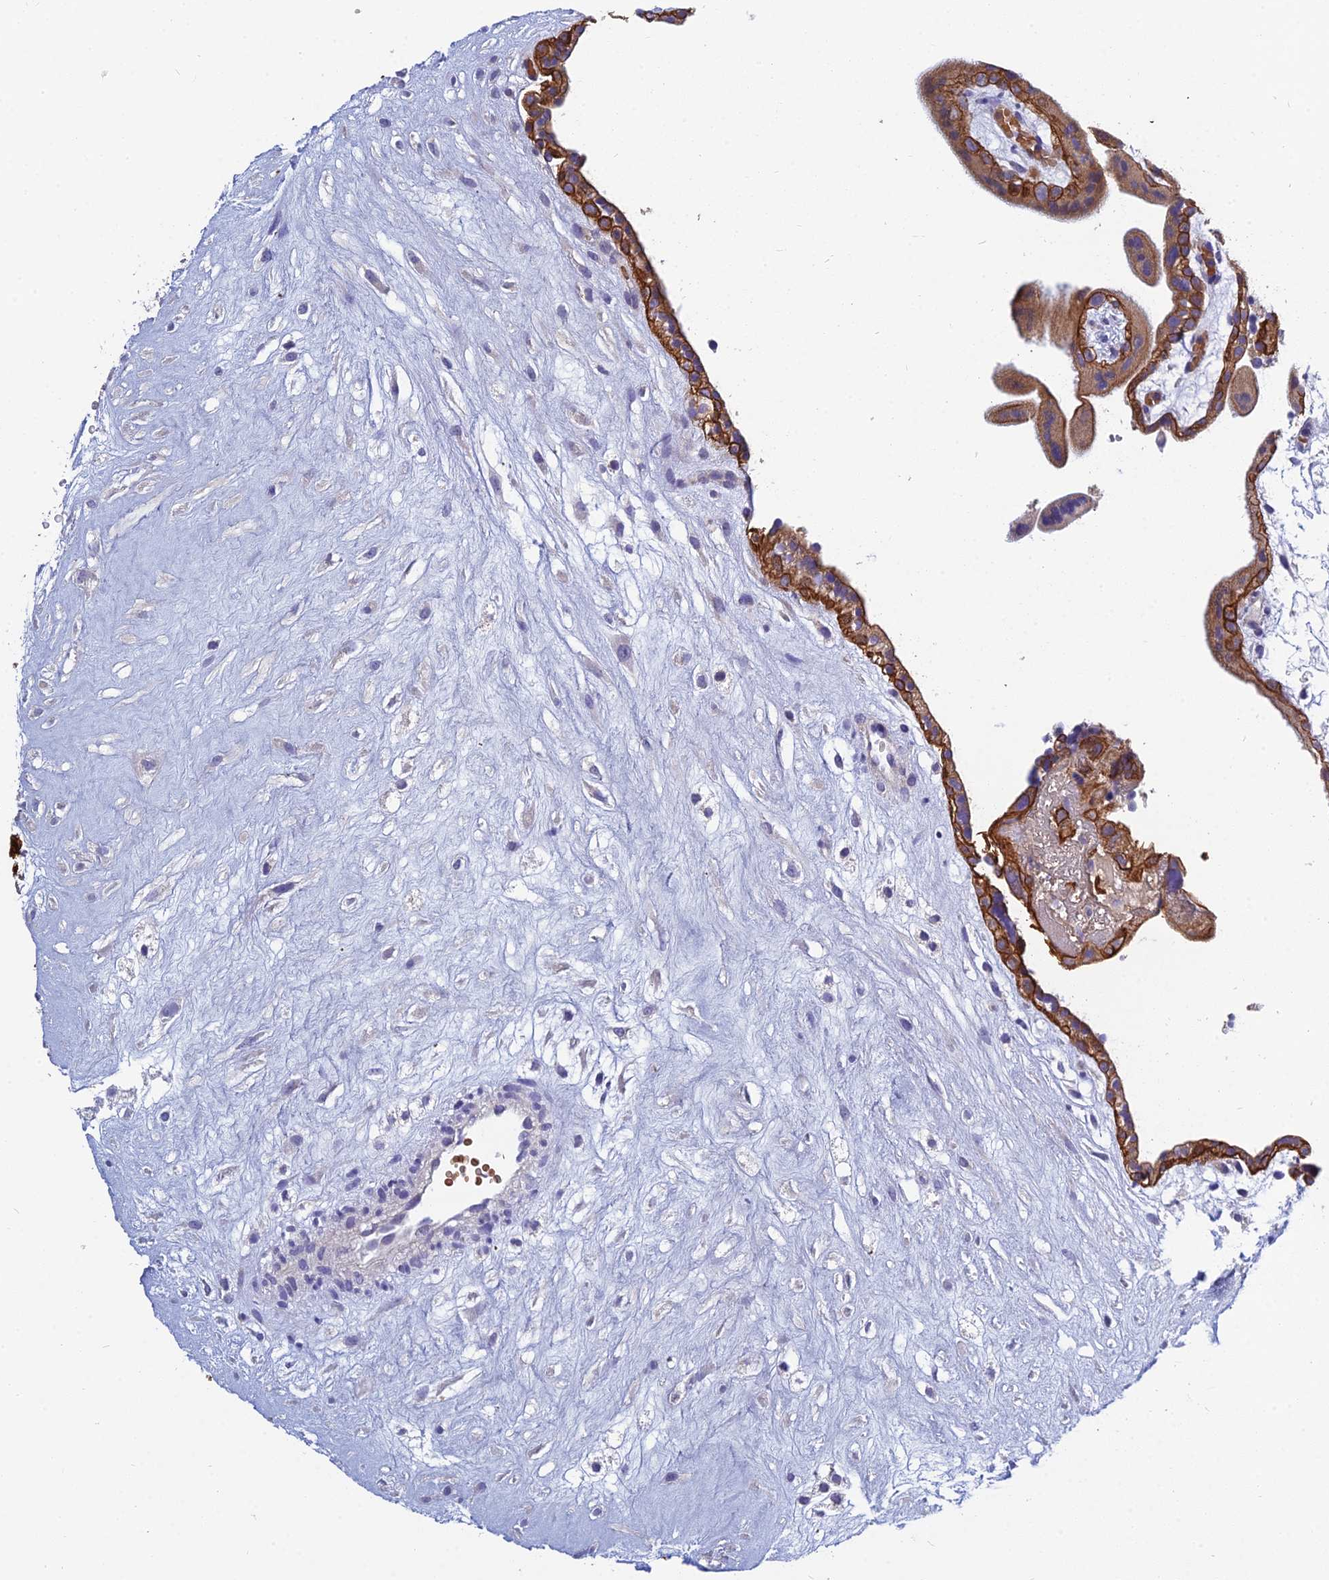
{"staining": {"intensity": "strong", "quantity": ">75%", "location": "cytoplasmic/membranous"}, "tissue": "placenta", "cell_type": "Decidual cells", "image_type": "normal", "snomed": [{"axis": "morphology", "description": "Normal tissue, NOS"}, {"axis": "topography", "description": "Placenta"}], "caption": "Placenta stained with a brown dye shows strong cytoplasmic/membranous positive expression in approximately >75% of decidual cells.", "gene": "RBM41", "patient": {"sex": "female", "age": 18}}